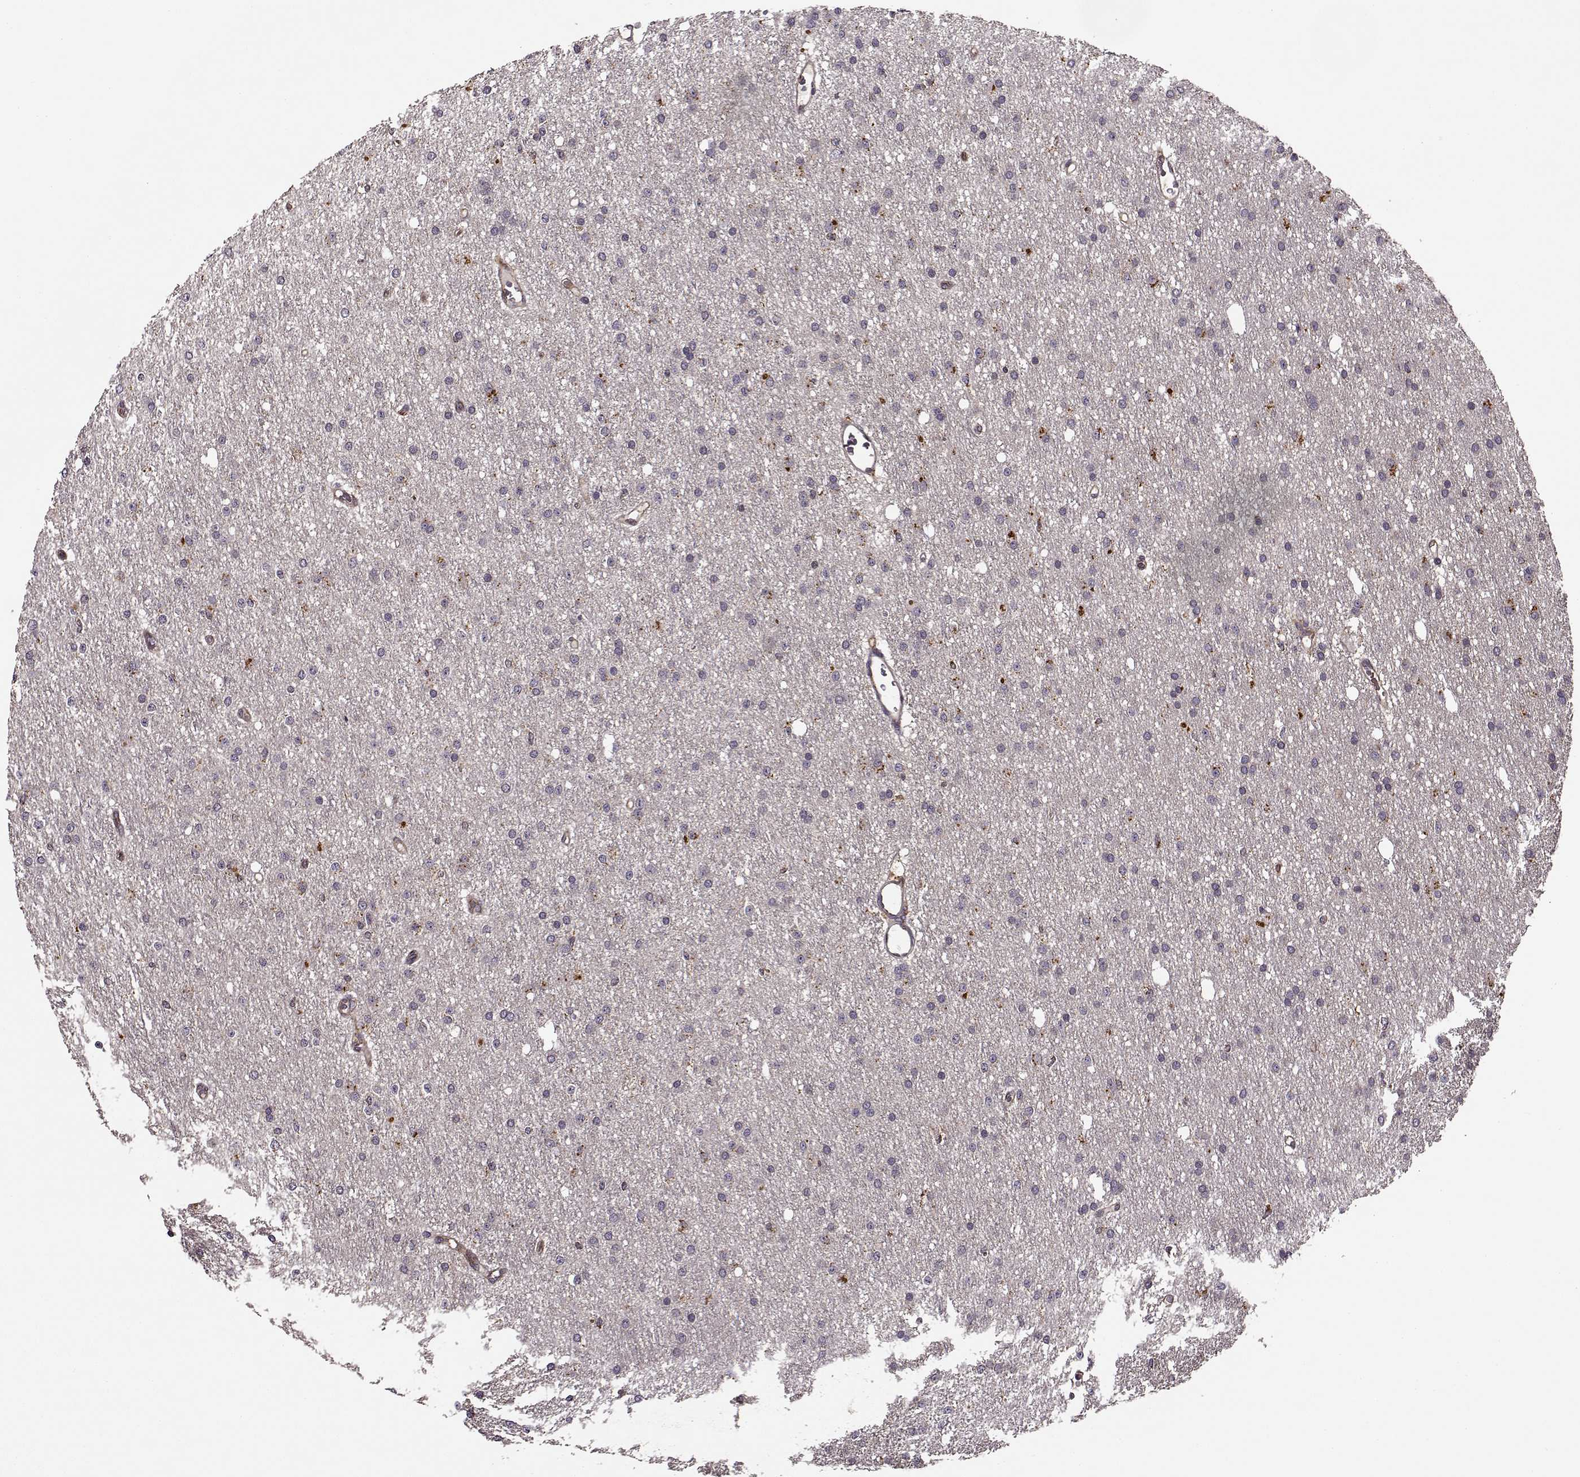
{"staining": {"intensity": "negative", "quantity": "none", "location": "none"}, "tissue": "glioma", "cell_type": "Tumor cells", "image_type": "cancer", "snomed": [{"axis": "morphology", "description": "Glioma, malignant, Low grade"}, {"axis": "topography", "description": "Brain"}], "caption": "Immunohistochemistry of glioma displays no expression in tumor cells.", "gene": "IFRD2", "patient": {"sex": "male", "age": 27}}